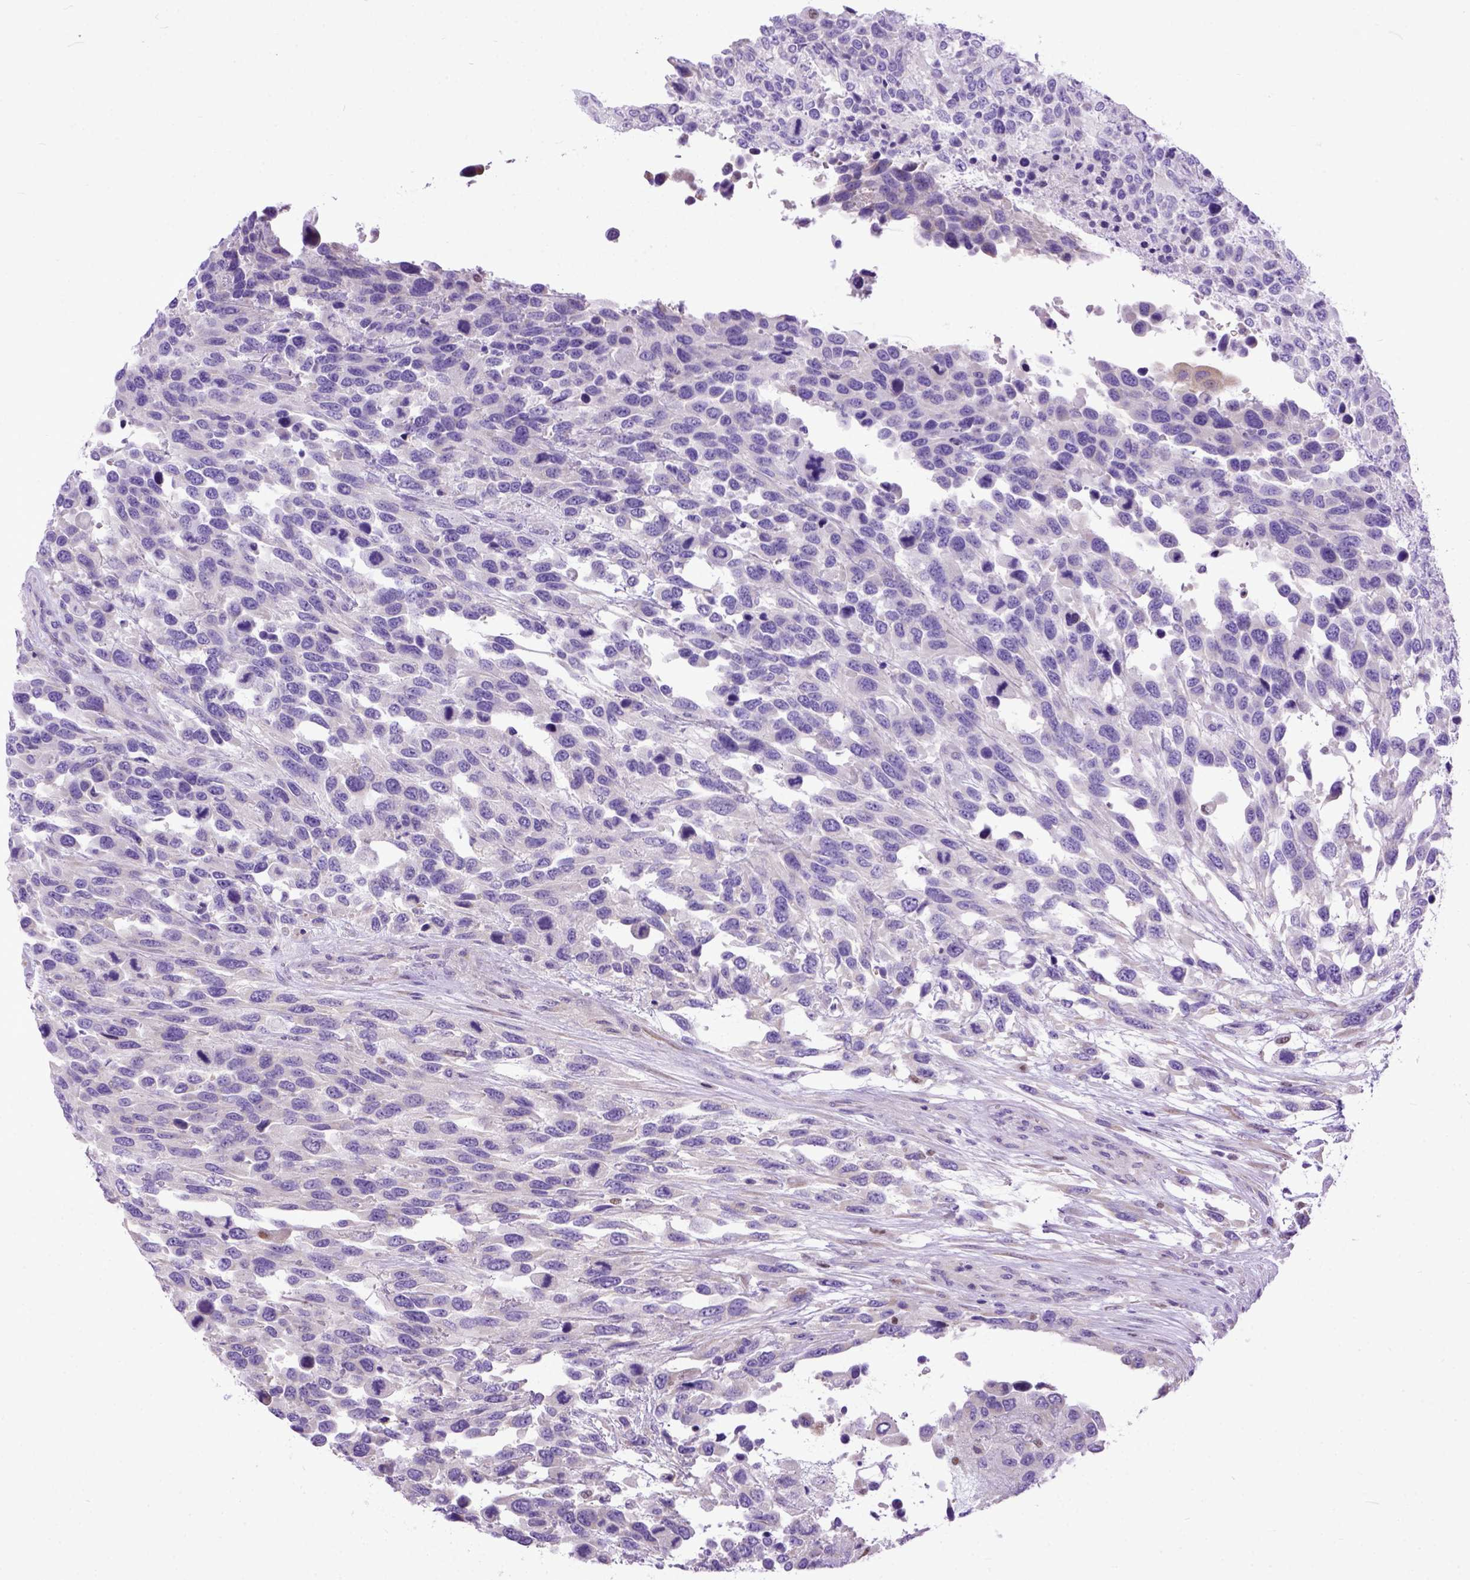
{"staining": {"intensity": "negative", "quantity": "none", "location": "none"}, "tissue": "urothelial cancer", "cell_type": "Tumor cells", "image_type": "cancer", "snomed": [{"axis": "morphology", "description": "Urothelial carcinoma, High grade"}, {"axis": "topography", "description": "Urinary bladder"}], "caption": "Immunohistochemical staining of high-grade urothelial carcinoma displays no significant staining in tumor cells. The staining was performed using DAB (3,3'-diaminobenzidine) to visualize the protein expression in brown, while the nuclei were stained in blue with hematoxylin (Magnification: 20x).", "gene": "CRB1", "patient": {"sex": "female", "age": 70}}